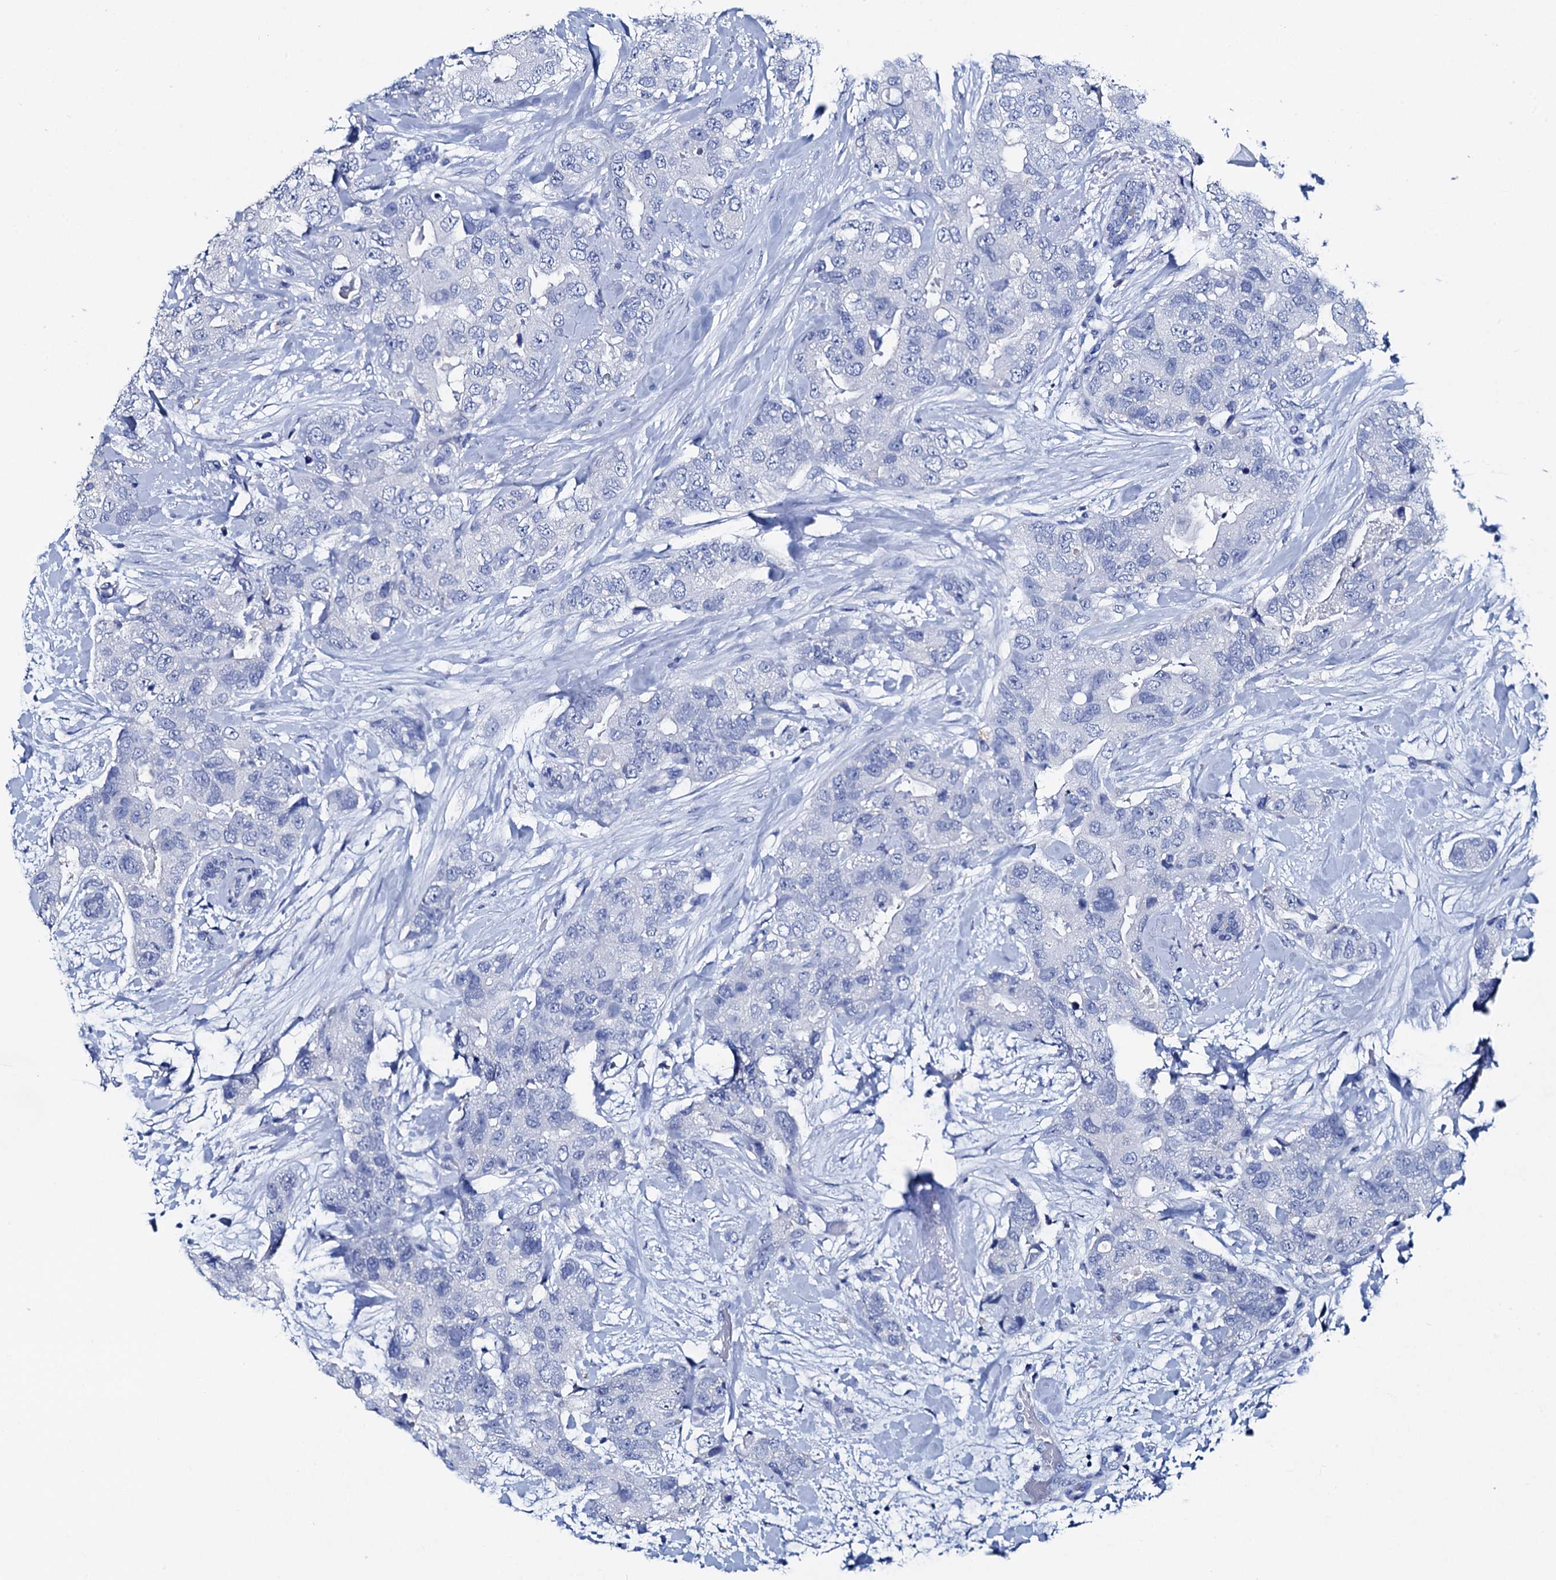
{"staining": {"intensity": "negative", "quantity": "none", "location": "none"}, "tissue": "breast cancer", "cell_type": "Tumor cells", "image_type": "cancer", "snomed": [{"axis": "morphology", "description": "Duct carcinoma"}, {"axis": "topography", "description": "Breast"}], "caption": "Immunohistochemistry (IHC) histopathology image of neoplastic tissue: breast invasive ductal carcinoma stained with DAB (3,3'-diaminobenzidine) reveals no significant protein positivity in tumor cells.", "gene": "BRINP1", "patient": {"sex": "female", "age": 62}}